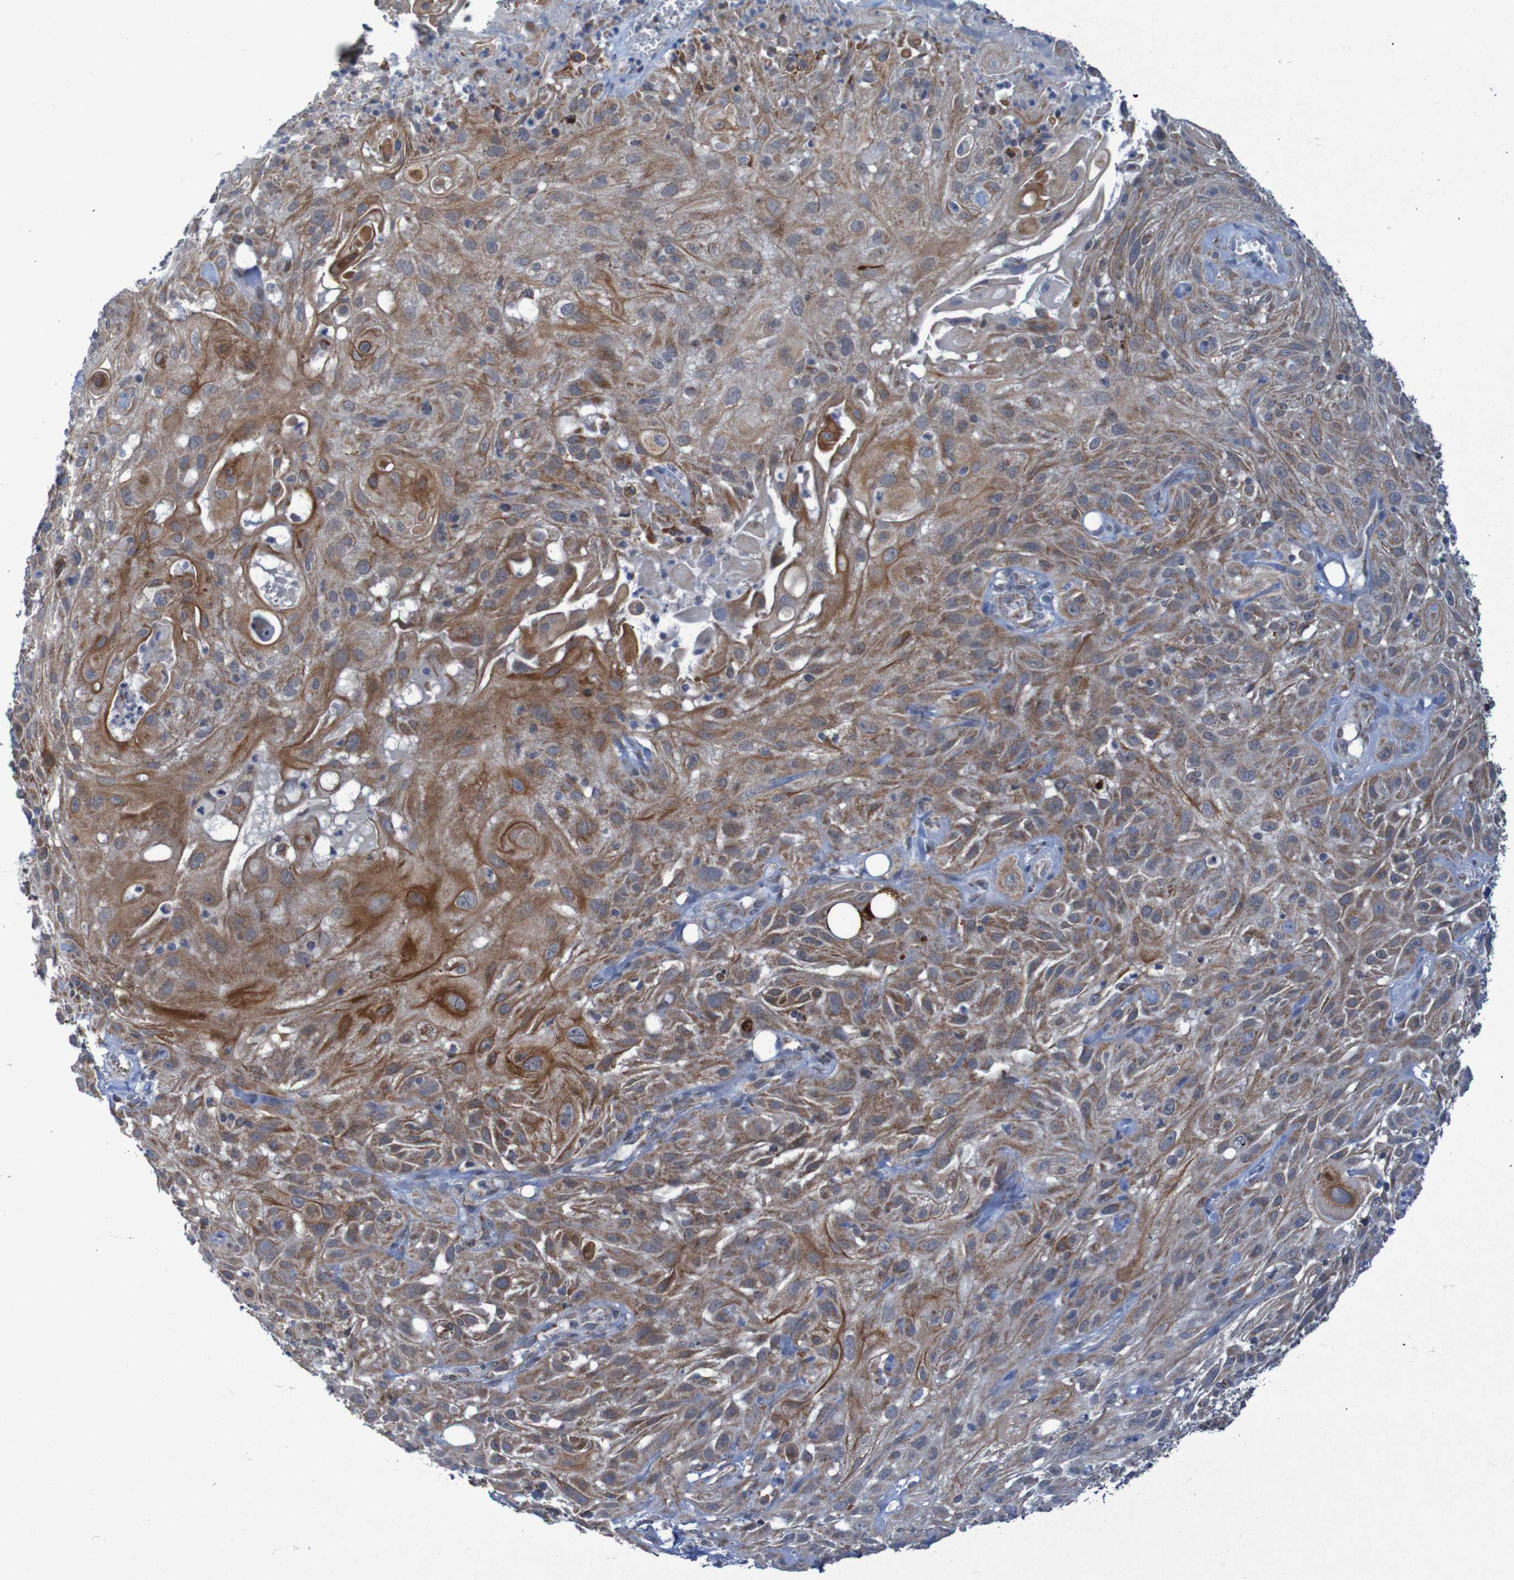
{"staining": {"intensity": "moderate", "quantity": ">75%", "location": "cytoplasmic/membranous"}, "tissue": "skin cancer", "cell_type": "Tumor cells", "image_type": "cancer", "snomed": [{"axis": "morphology", "description": "Squamous cell carcinoma, NOS"}, {"axis": "topography", "description": "Skin"}], "caption": "The photomicrograph displays a brown stain indicating the presence of a protein in the cytoplasmic/membranous of tumor cells in skin cancer. The staining is performed using DAB (3,3'-diaminobenzidine) brown chromogen to label protein expression. The nuclei are counter-stained blue using hematoxylin.", "gene": "CCDC51", "patient": {"sex": "male", "age": 75}}